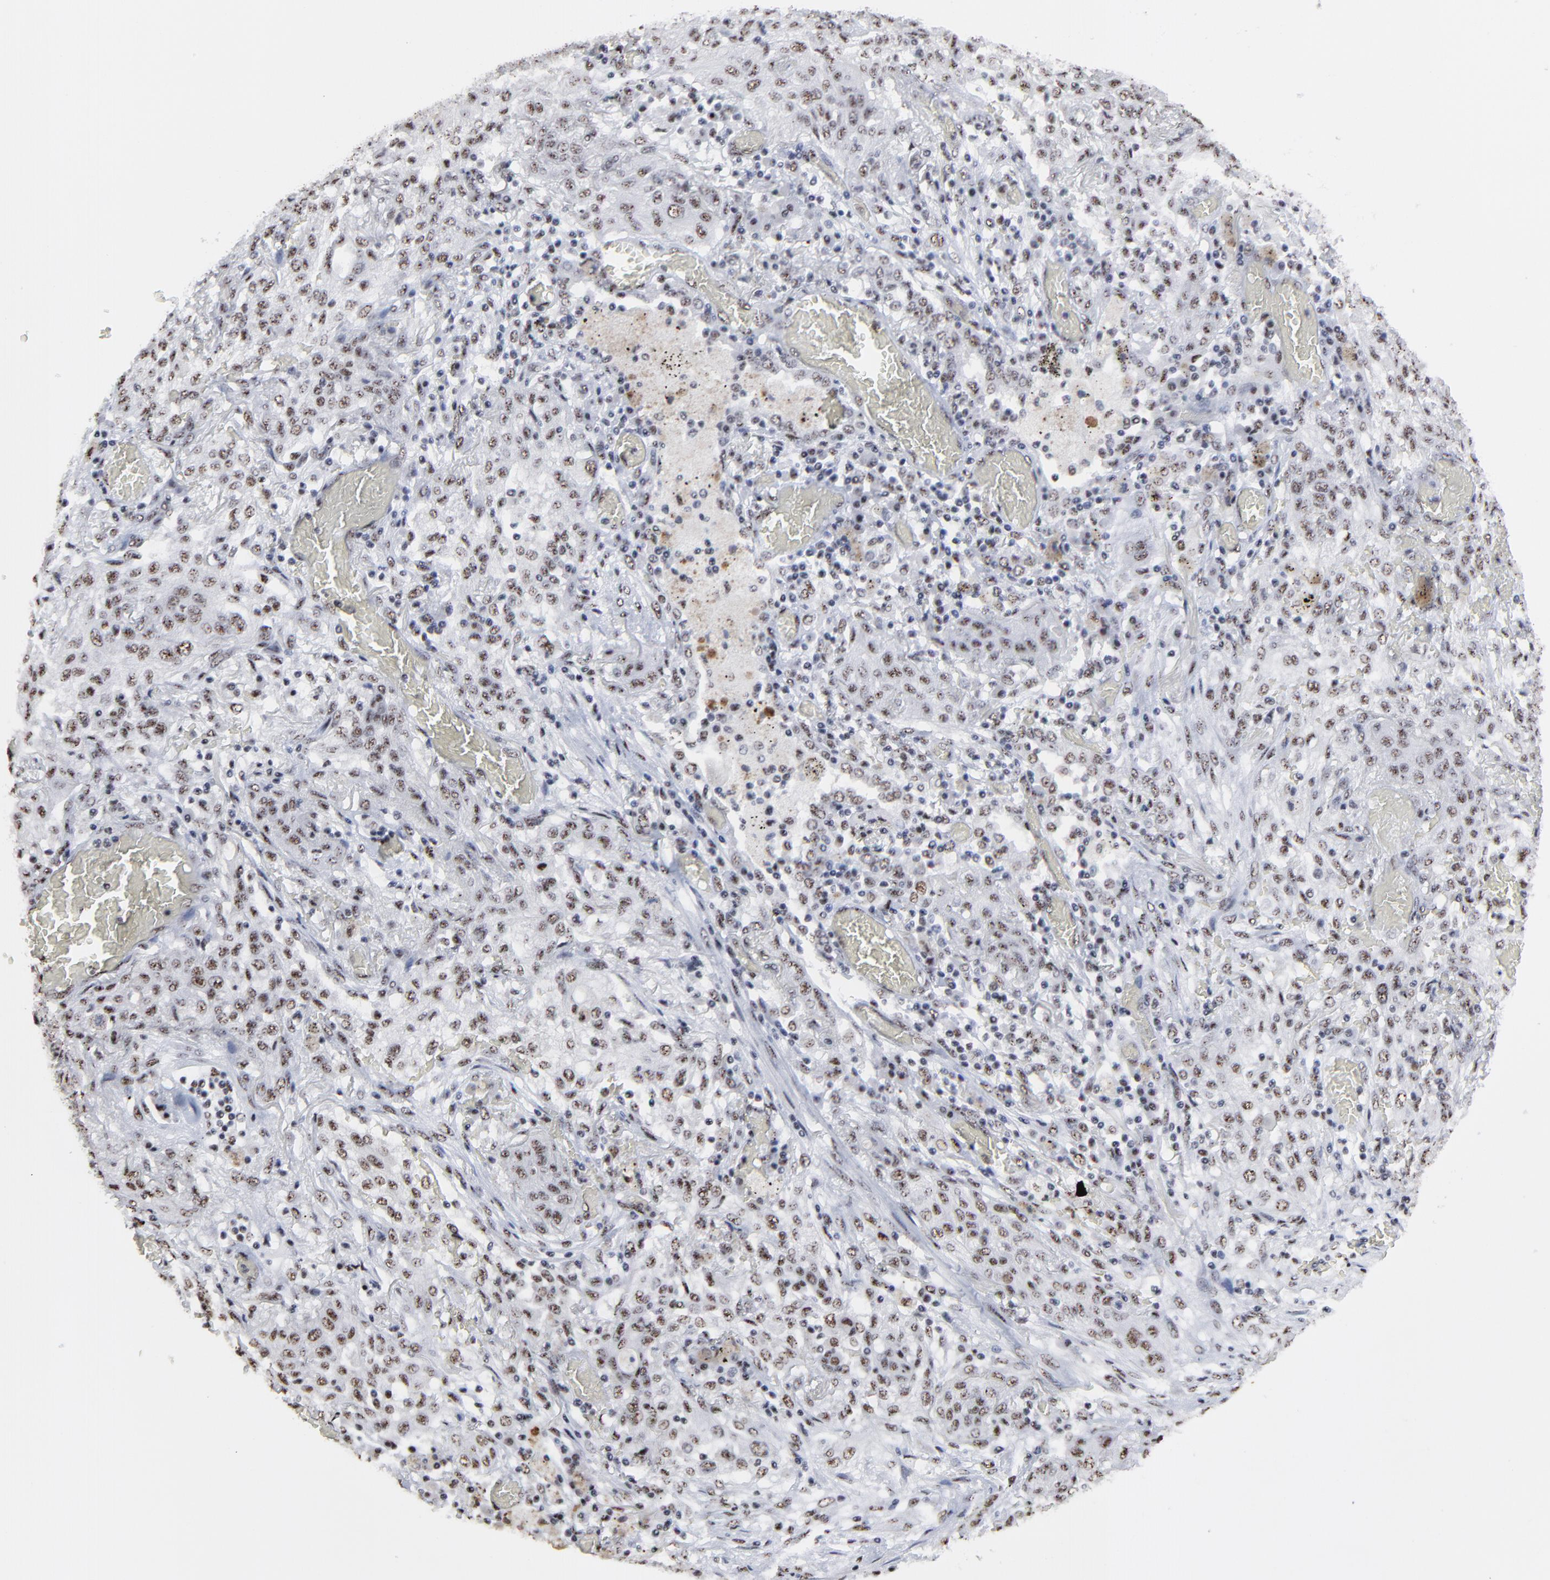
{"staining": {"intensity": "weak", "quantity": ">75%", "location": "nuclear"}, "tissue": "lung cancer", "cell_type": "Tumor cells", "image_type": "cancer", "snomed": [{"axis": "morphology", "description": "Squamous cell carcinoma, NOS"}, {"axis": "topography", "description": "Lung"}], "caption": "Immunohistochemistry image of neoplastic tissue: human lung squamous cell carcinoma stained using immunohistochemistry reveals low levels of weak protein expression localized specifically in the nuclear of tumor cells, appearing as a nuclear brown color.", "gene": "MBD4", "patient": {"sex": "female", "age": 47}}